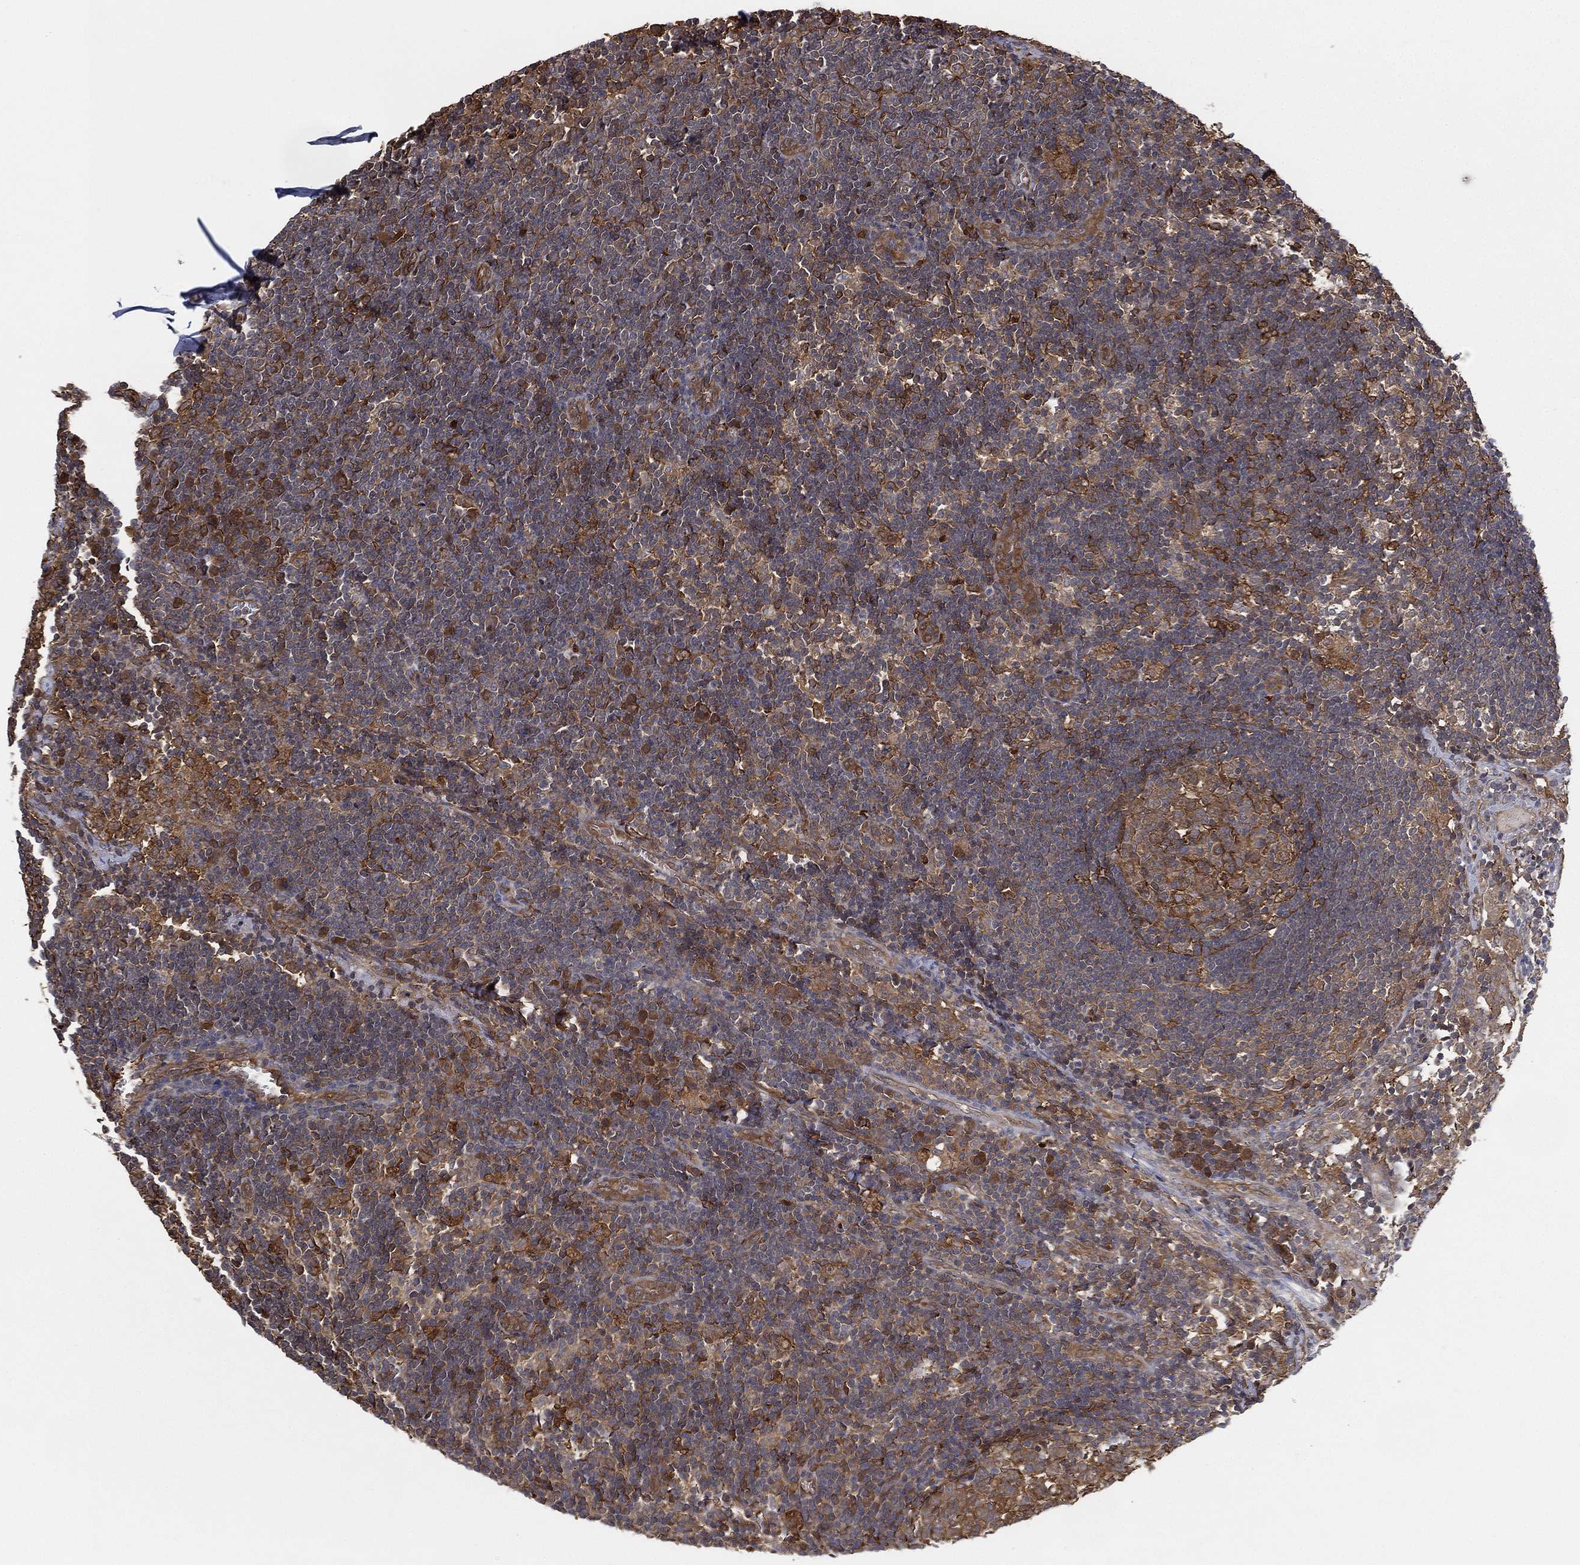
{"staining": {"intensity": "strong", "quantity": "<25%", "location": "cytoplasmic/membranous"}, "tissue": "lymph node", "cell_type": "Germinal center cells", "image_type": "normal", "snomed": [{"axis": "morphology", "description": "Normal tissue, NOS"}, {"axis": "morphology", "description": "Adenocarcinoma, NOS"}, {"axis": "topography", "description": "Lymph node"}, {"axis": "topography", "description": "Pancreas"}], "caption": "Immunohistochemical staining of normal lymph node reveals medium levels of strong cytoplasmic/membranous expression in about <25% of germinal center cells. The protein is shown in brown color, while the nuclei are stained blue.", "gene": "PSMG4", "patient": {"sex": "female", "age": 58}}